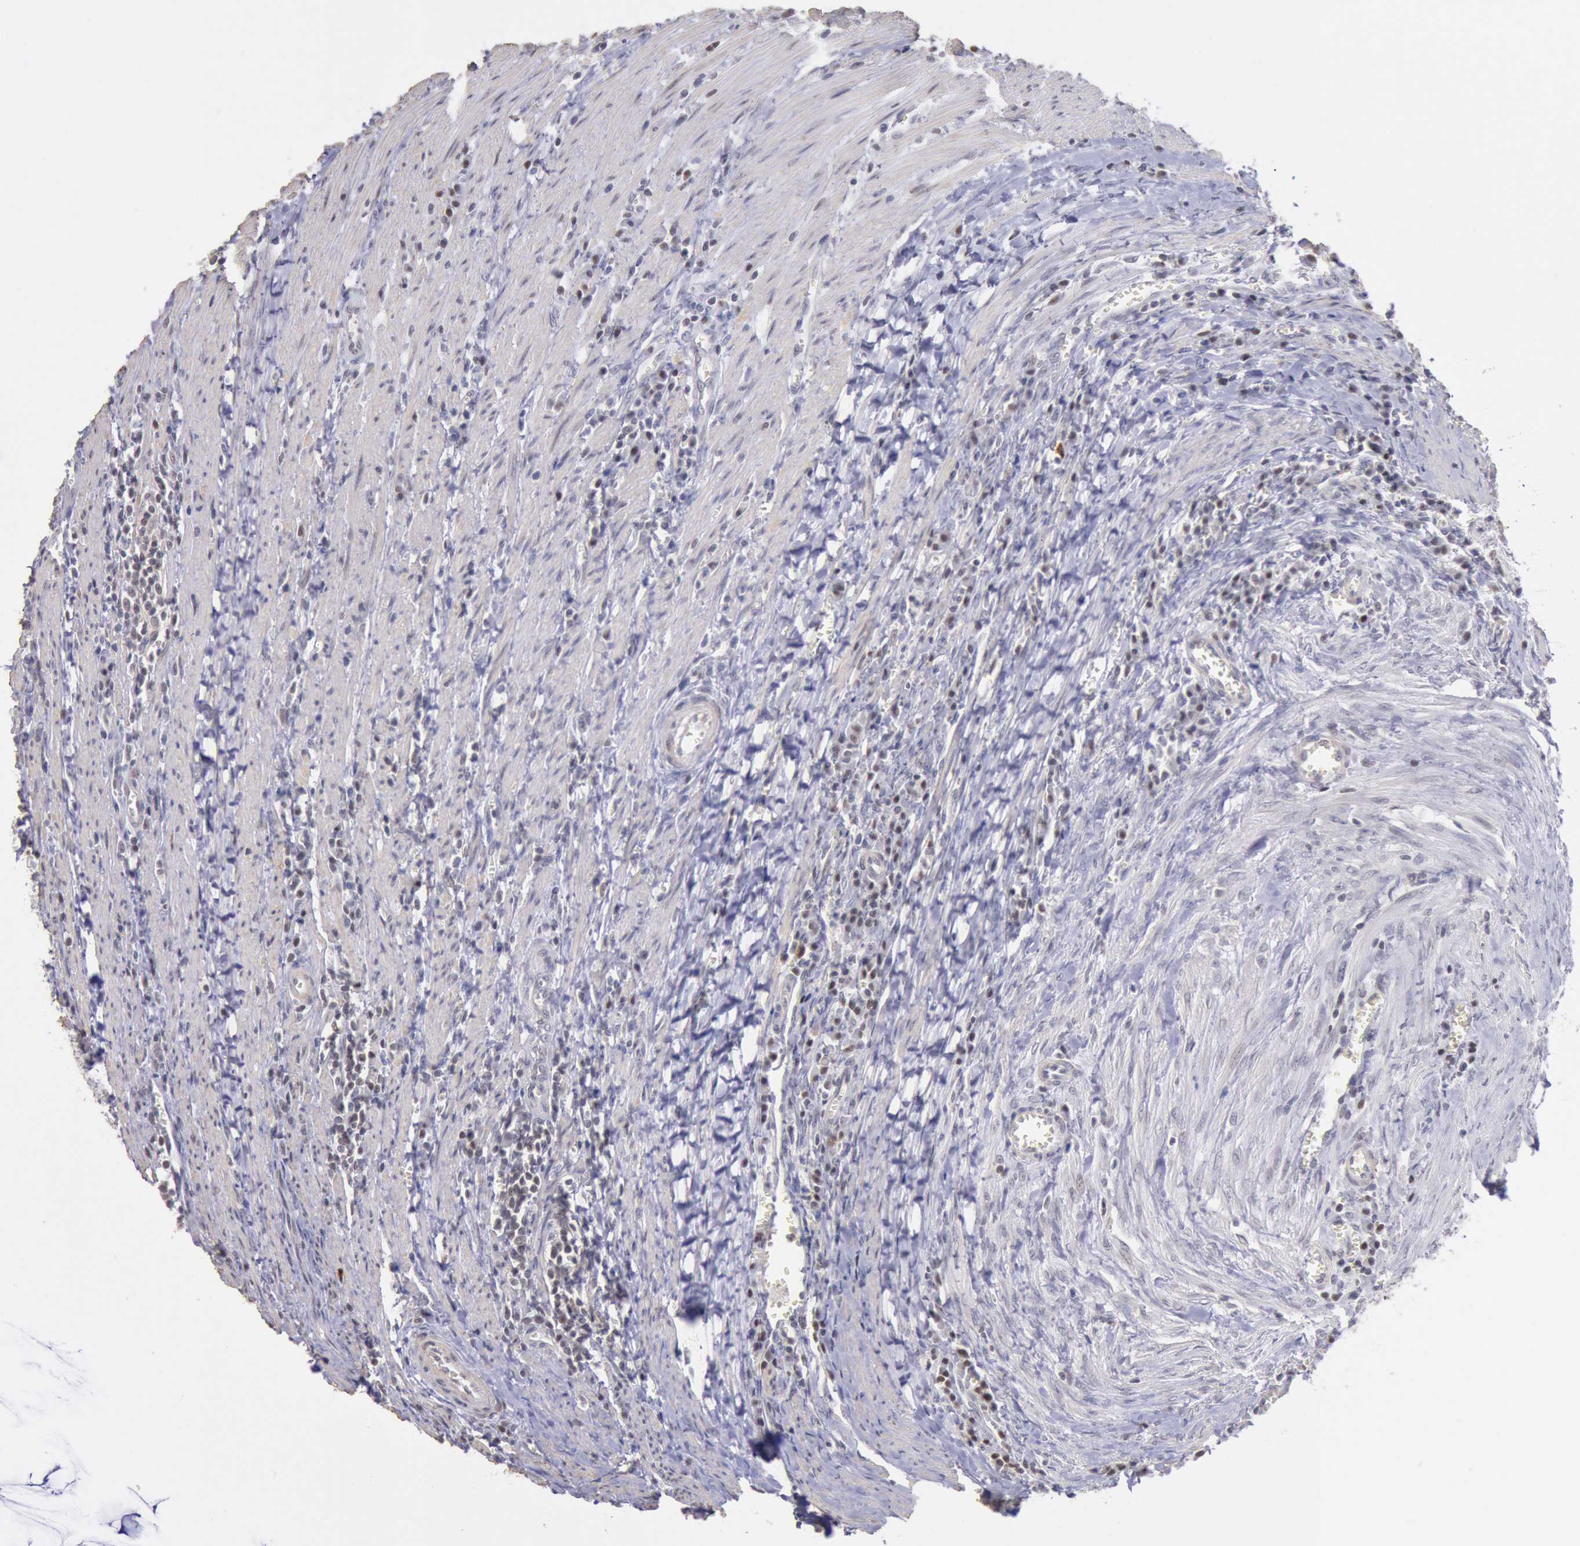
{"staining": {"intensity": "weak", "quantity": "25%-75%", "location": "nuclear"}, "tissue": "colorectal cancer", "cell_type": "Tumor cells", "image_type": "cancer", "snomed": [{"axis": "morphology", "description": "Adenocarcinoma, NOS"}, {"axis": "topography", "description": "Colon"}], "caption": "The immunohistochemical stain shows weak nuclear staining in tumor cells of colorectal adenocarcinoma tissue. (DAB IHC, brown staining for protein, blue staining for nuclei).", "gene": "MYH7", "patient": {"sex": "male", "age": 72}}